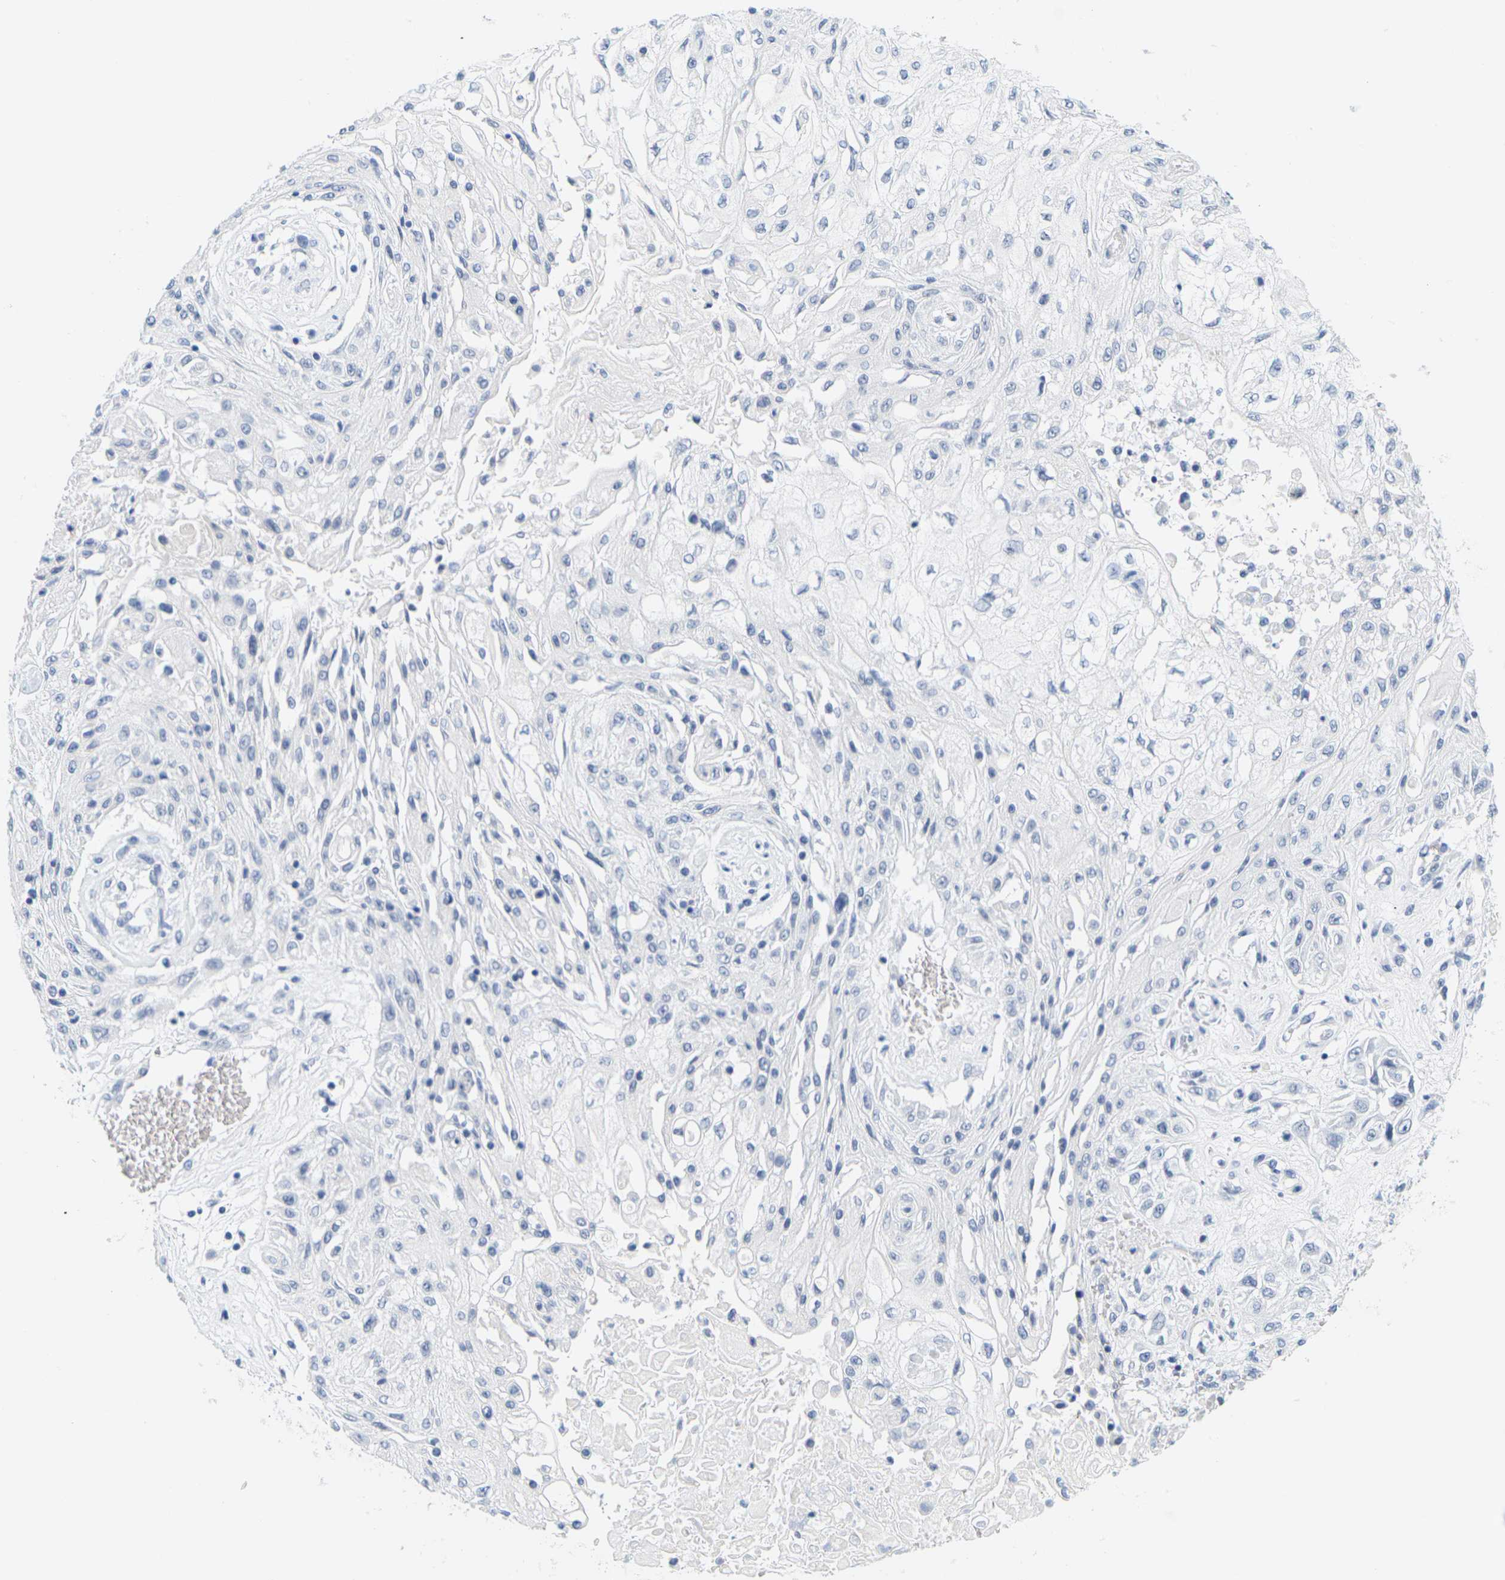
{"staining": {"intensity": "negative", "quantity": "none", "location": "none"}, "tissue": "skin cancer", "cell_type": "Tumor cells", "image_type": "cancer", "snomed": [{"axis": "morphology", "description": "Squamous cell carcinoma, NOS"}, {"axis": "topography", "description": "Skin"}], "caption": "Histopathology image shows no significant protein staining in tumor cells of skin squamous cell carcinoma.", "gene": "HLA-DOB", "patient": {"sex": "male", "age": 75}}